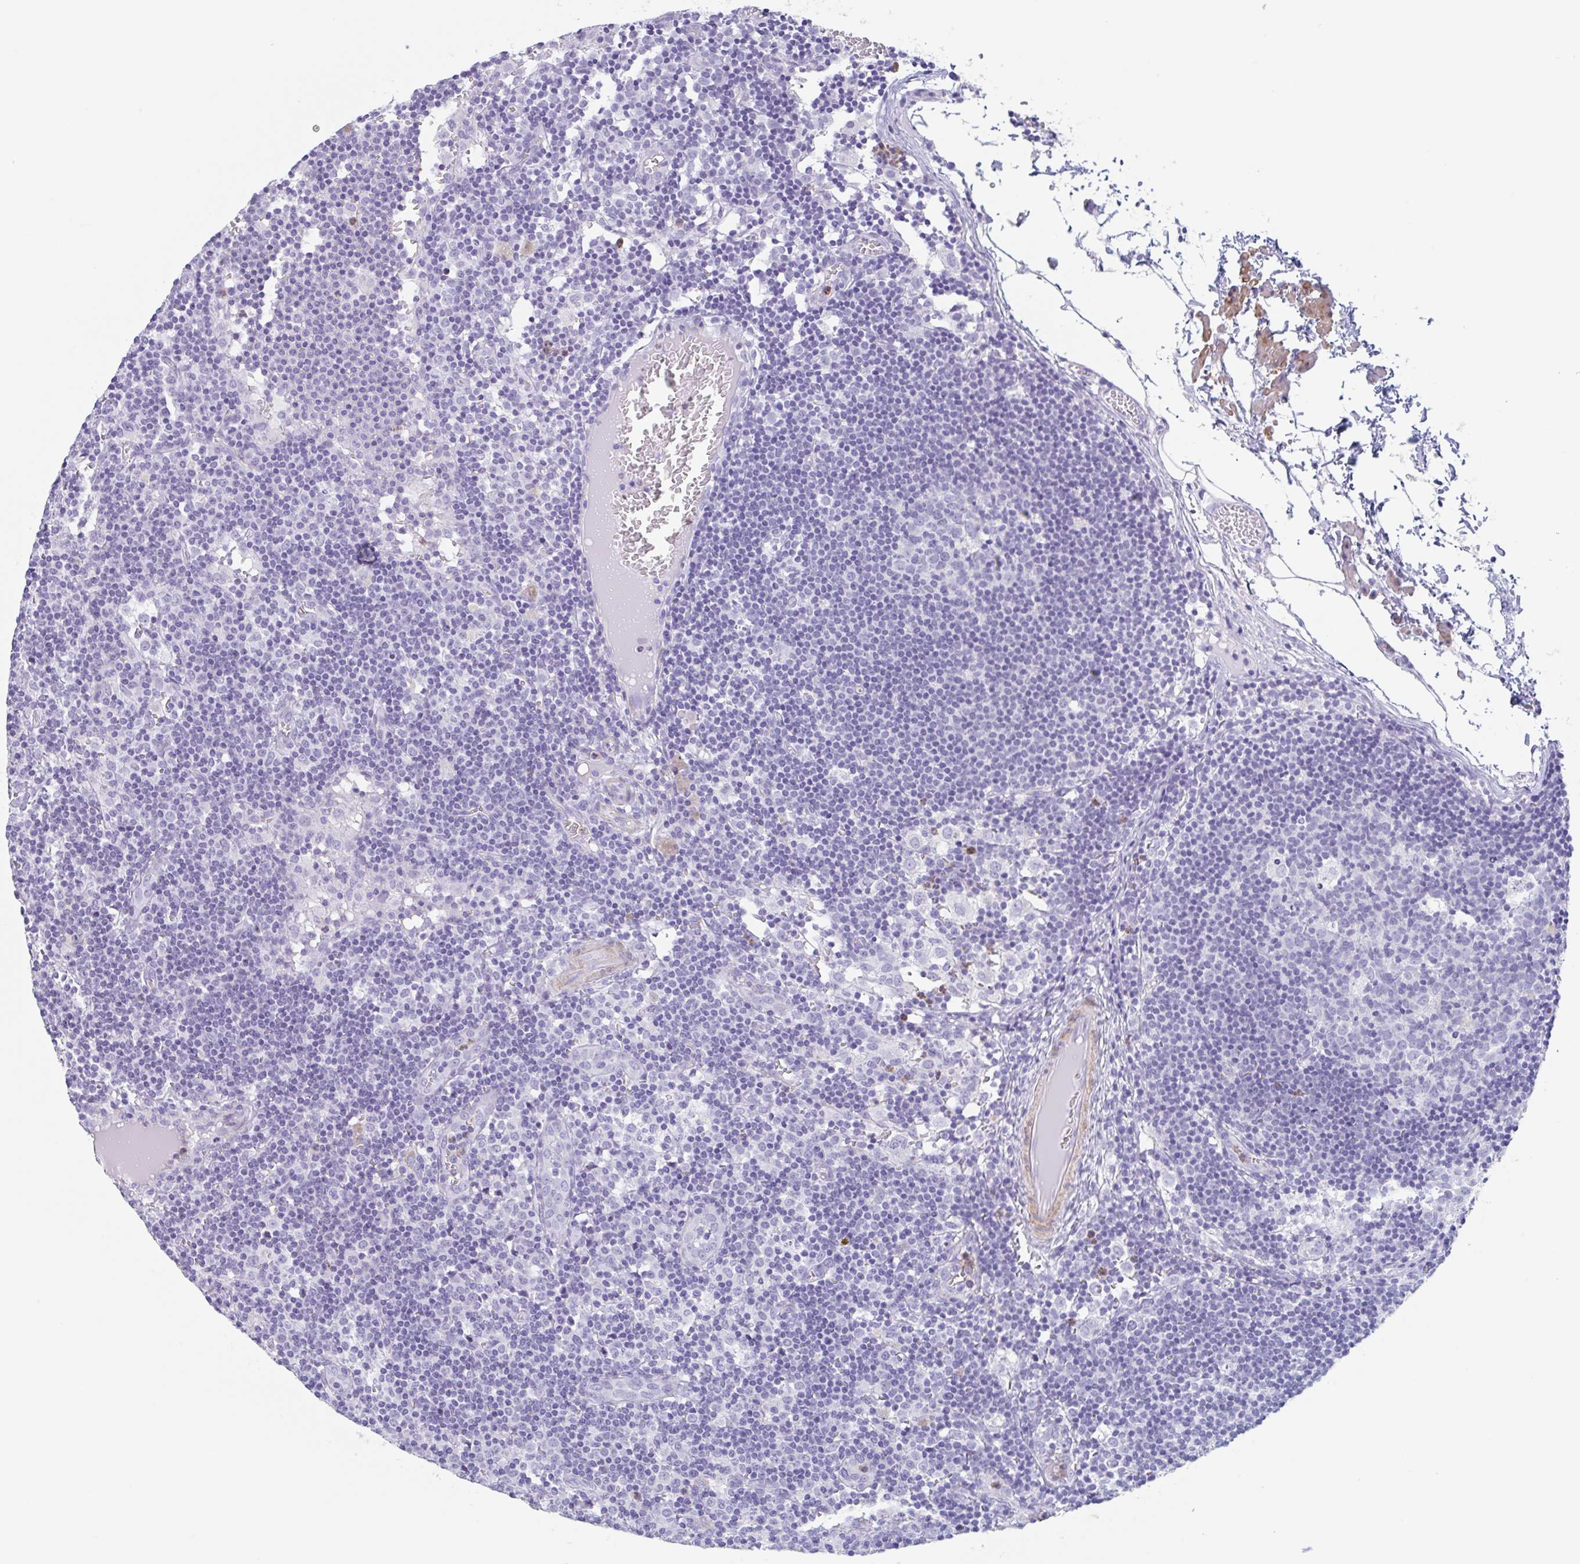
{"staining": {"intensity": "negative", "quantity": "none", "location": "none"}, "tissue": "lymph node", "cell_type": "Germinal center cells", "image_type": "normal", "snomed": [{"axis": "morphology", "description": "Normal tissue, NOS"}, {"axis": "topography", "description": "Lymph node"}], "caption": "DAB immunohistochemical staining of unremarkable lymph node demonstrates no significant expression in germinal center cells.", "gene": "TAS2R41", "patient": {"sex": "female", "age": 45}}